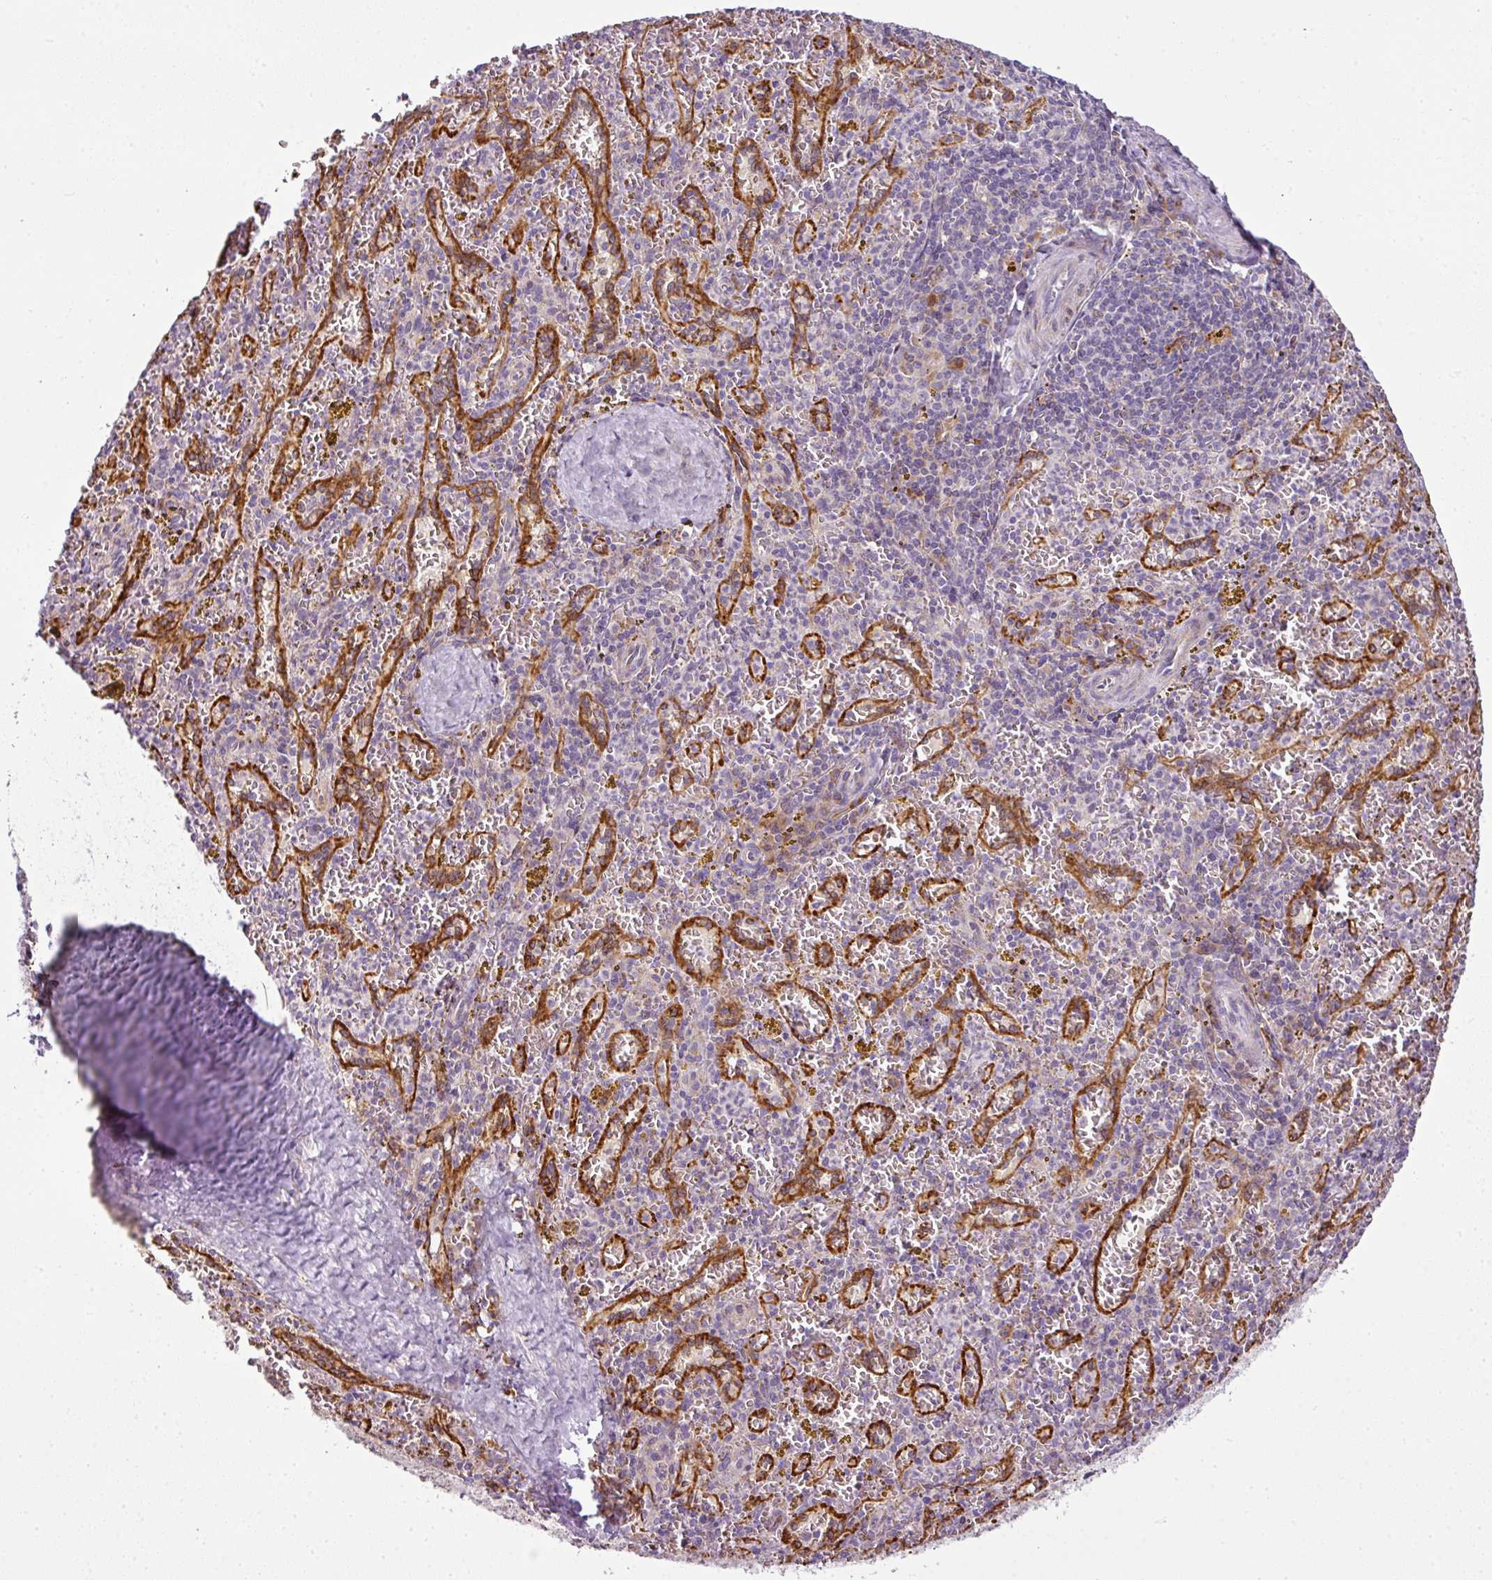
{"staining": {"intensity": "moderate", "quantity": "<25%", "location": "cytoplasmic/membranous"}, "tissue": "spleen", "cell_type": "Cells in red pulp", "image_type": "normal", "snomed": [{"axis": "morphology", "description": "Normal tissue, NOS"}, {"axis": "topography", "description": "Spleen"}], "caption": "Immunohistochemistry of normal spleen displays low levels of moderate cytoplasmic/membranous staining in approximately <25% of cells in red pulp.", "gene": "ANKRD18A", "patient": {"sex": "male", "age": 57}}